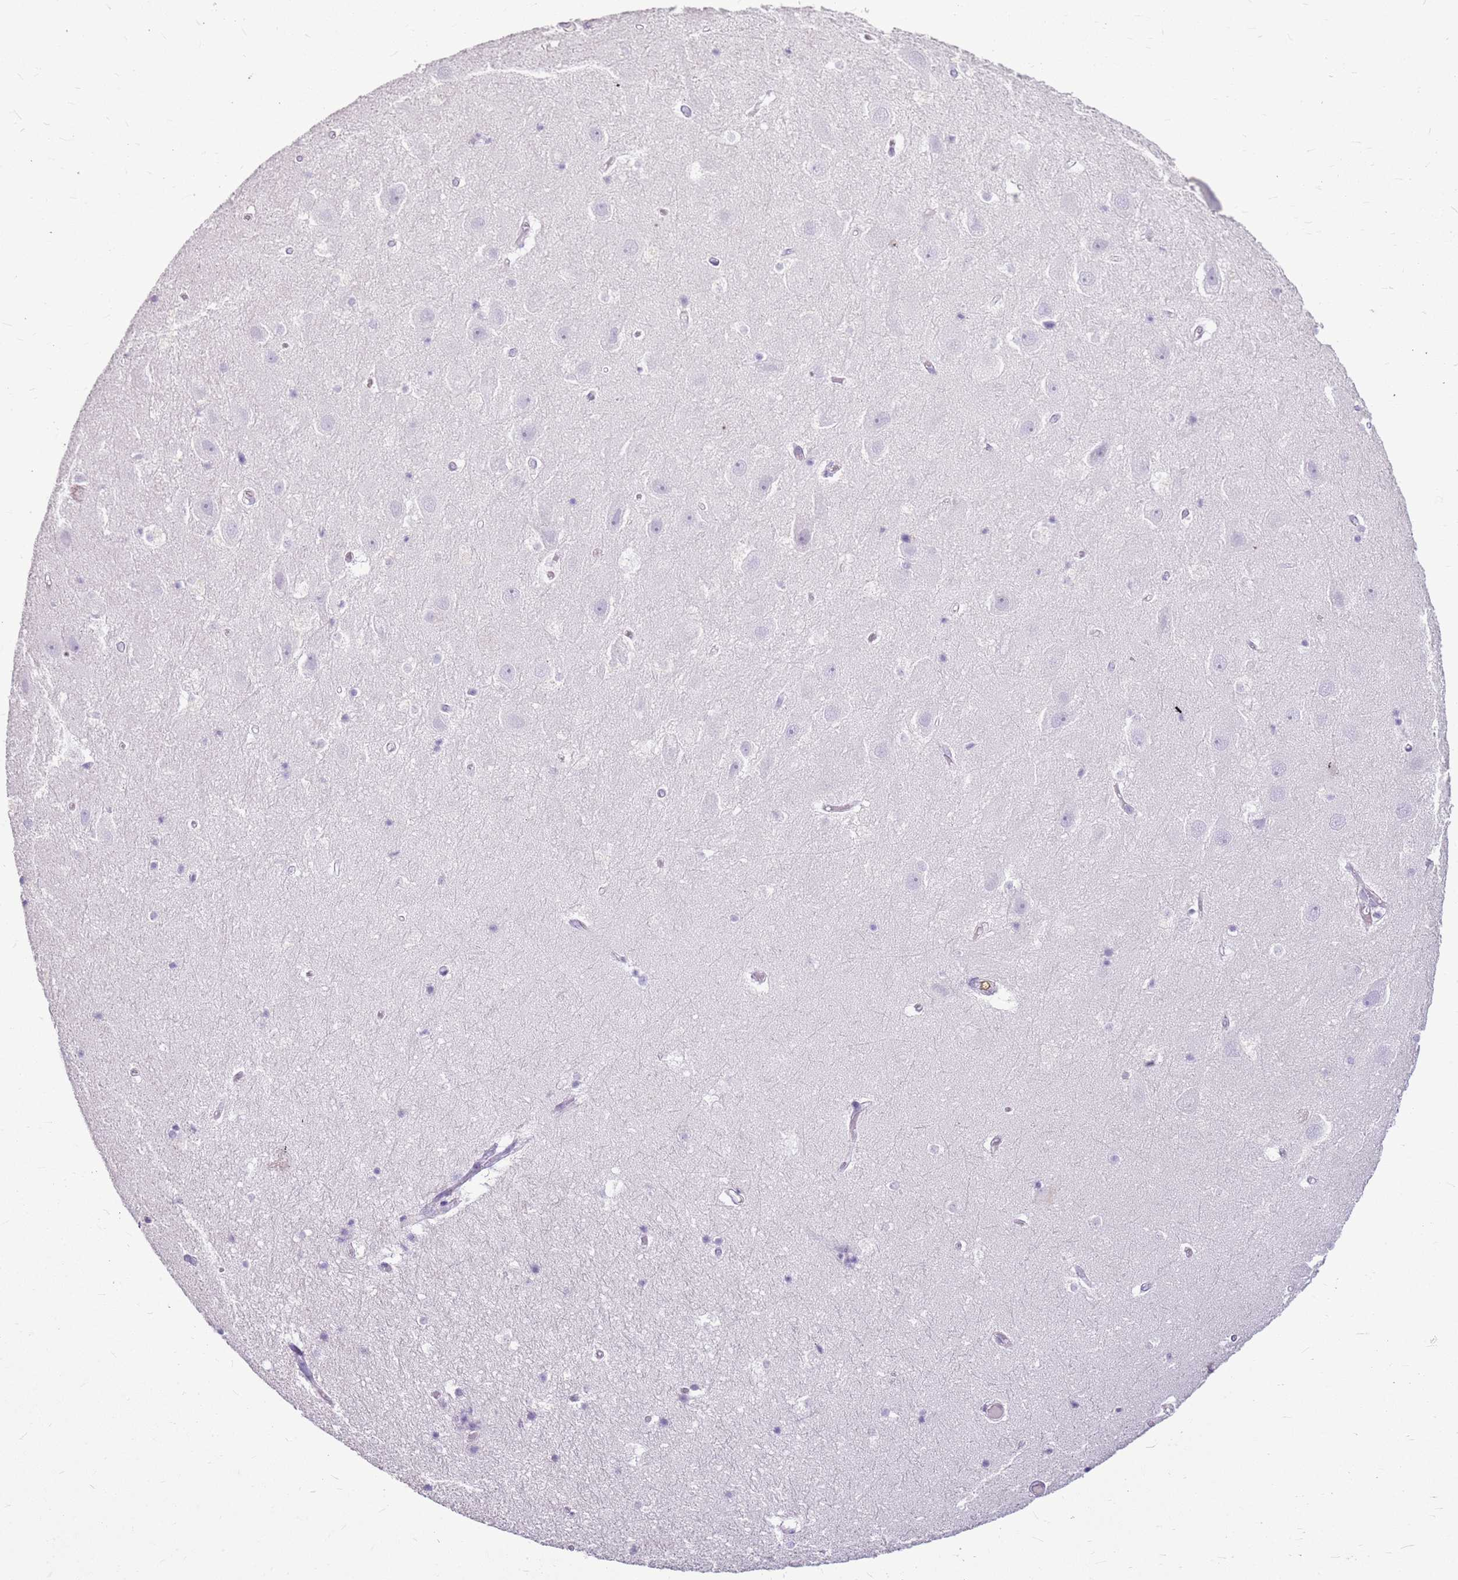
{"staining": {"intensity": "negative", "quantity": "none", "location": "none"}, "tissue": "hippocampus", "cell_type": "Glial cells", "image_type": "normal", "snomed": [{"axis": "morphology", "description": "Normal tissue, NOS"}, {"axis": "topography", "description": "Hippocampus"}], "caption": "This is an immunohistochemistry (IHC) histopathology image of unremarkable human hippocampus. There is no staining in glial cells.", "gene": "SULT1E1", "patient": {"sex": "female", "age": 52}}